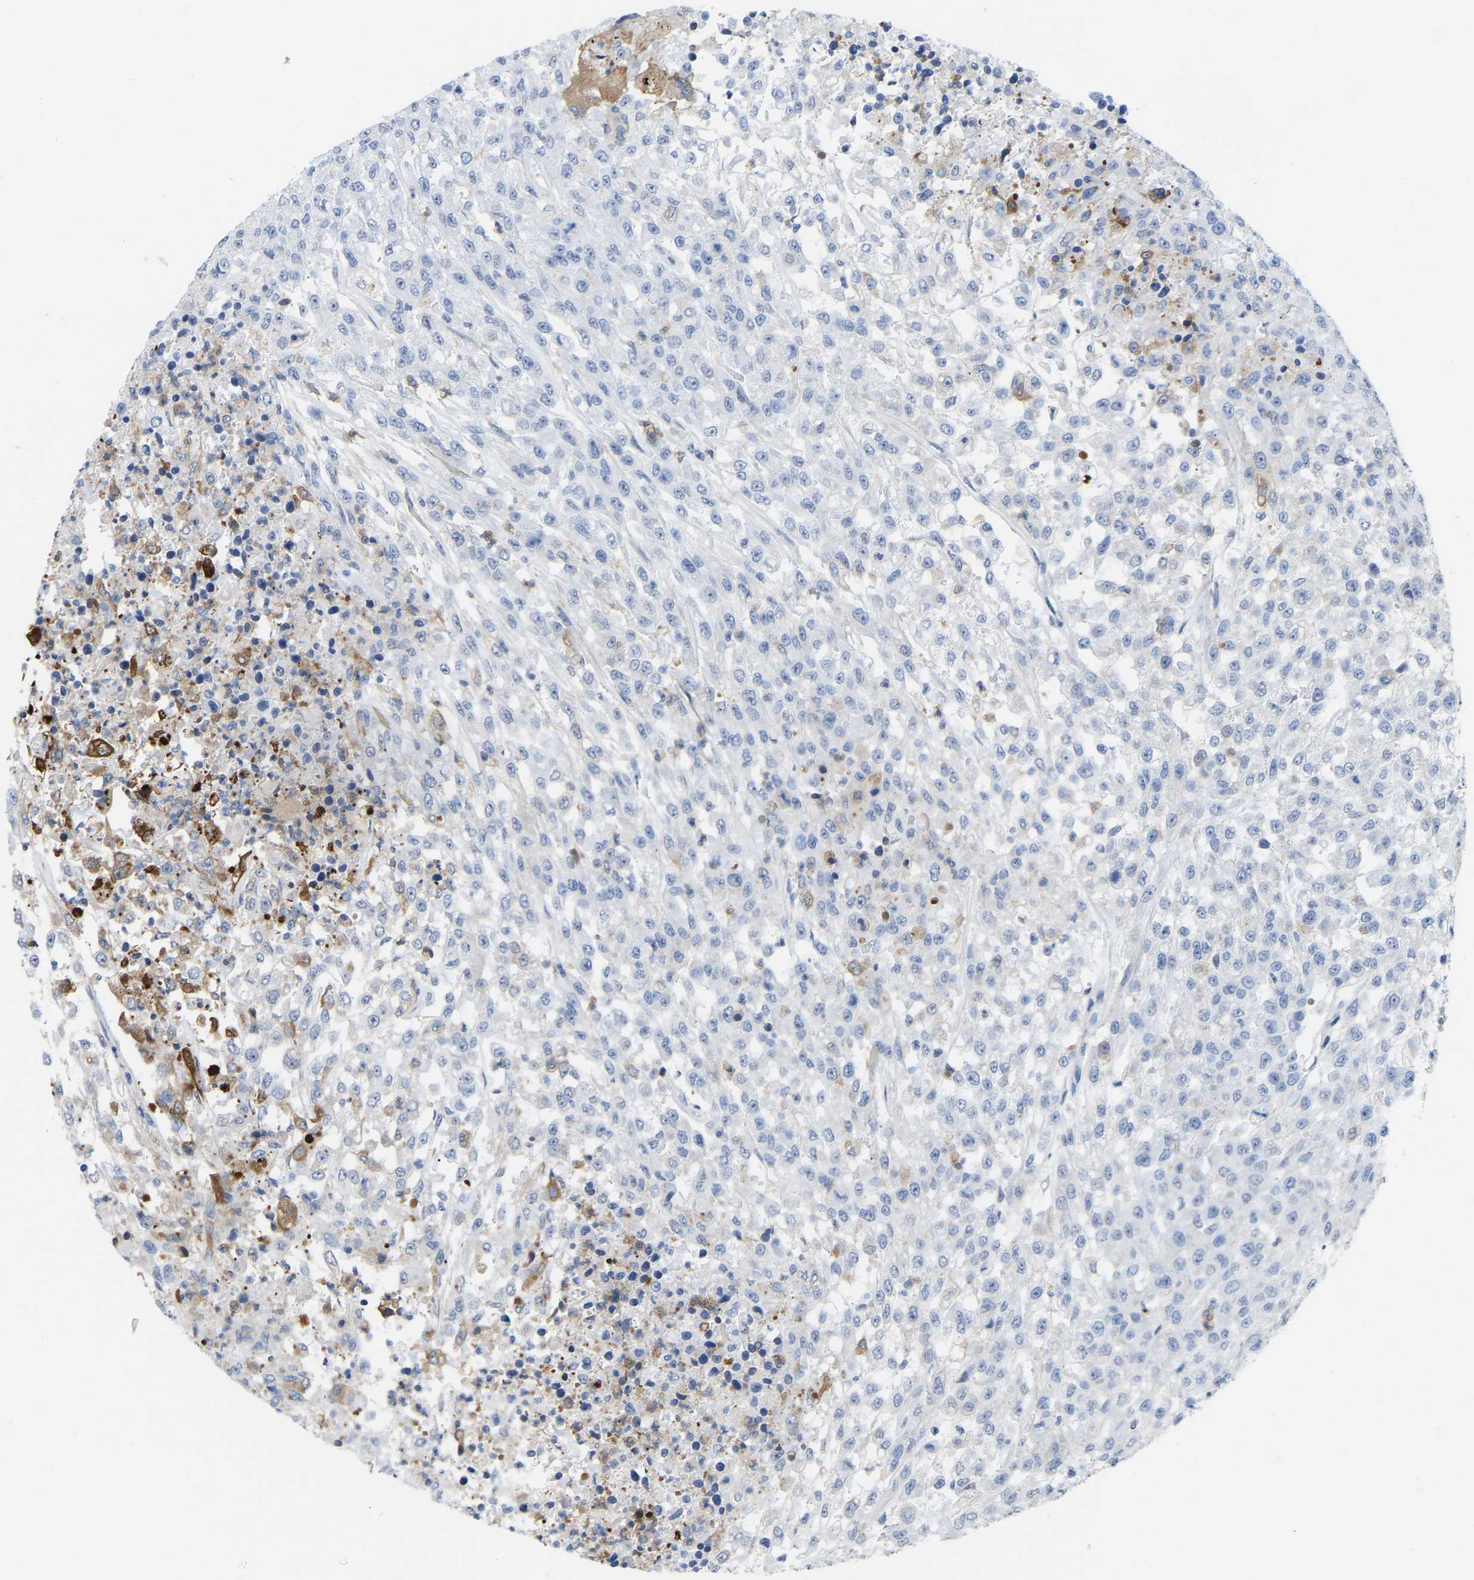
{"staining": {"intensity": "negative", "quantity": "none", "location": "none"}, "tissue": "urothelial cancer", "cell_type": "Tumor cells", "image_type": "cancer", "snomed": [{"axis": "morphology", "description": "Urothelial carcinoma, High grade"}, {"axis": "topography", "description": "Urinary bladder"}], "caption": "Tumor cells show no significant protein staining in urothelial cancer.", "gene": "ABTB2", "patient": {"sex": "male", "age": 46}}